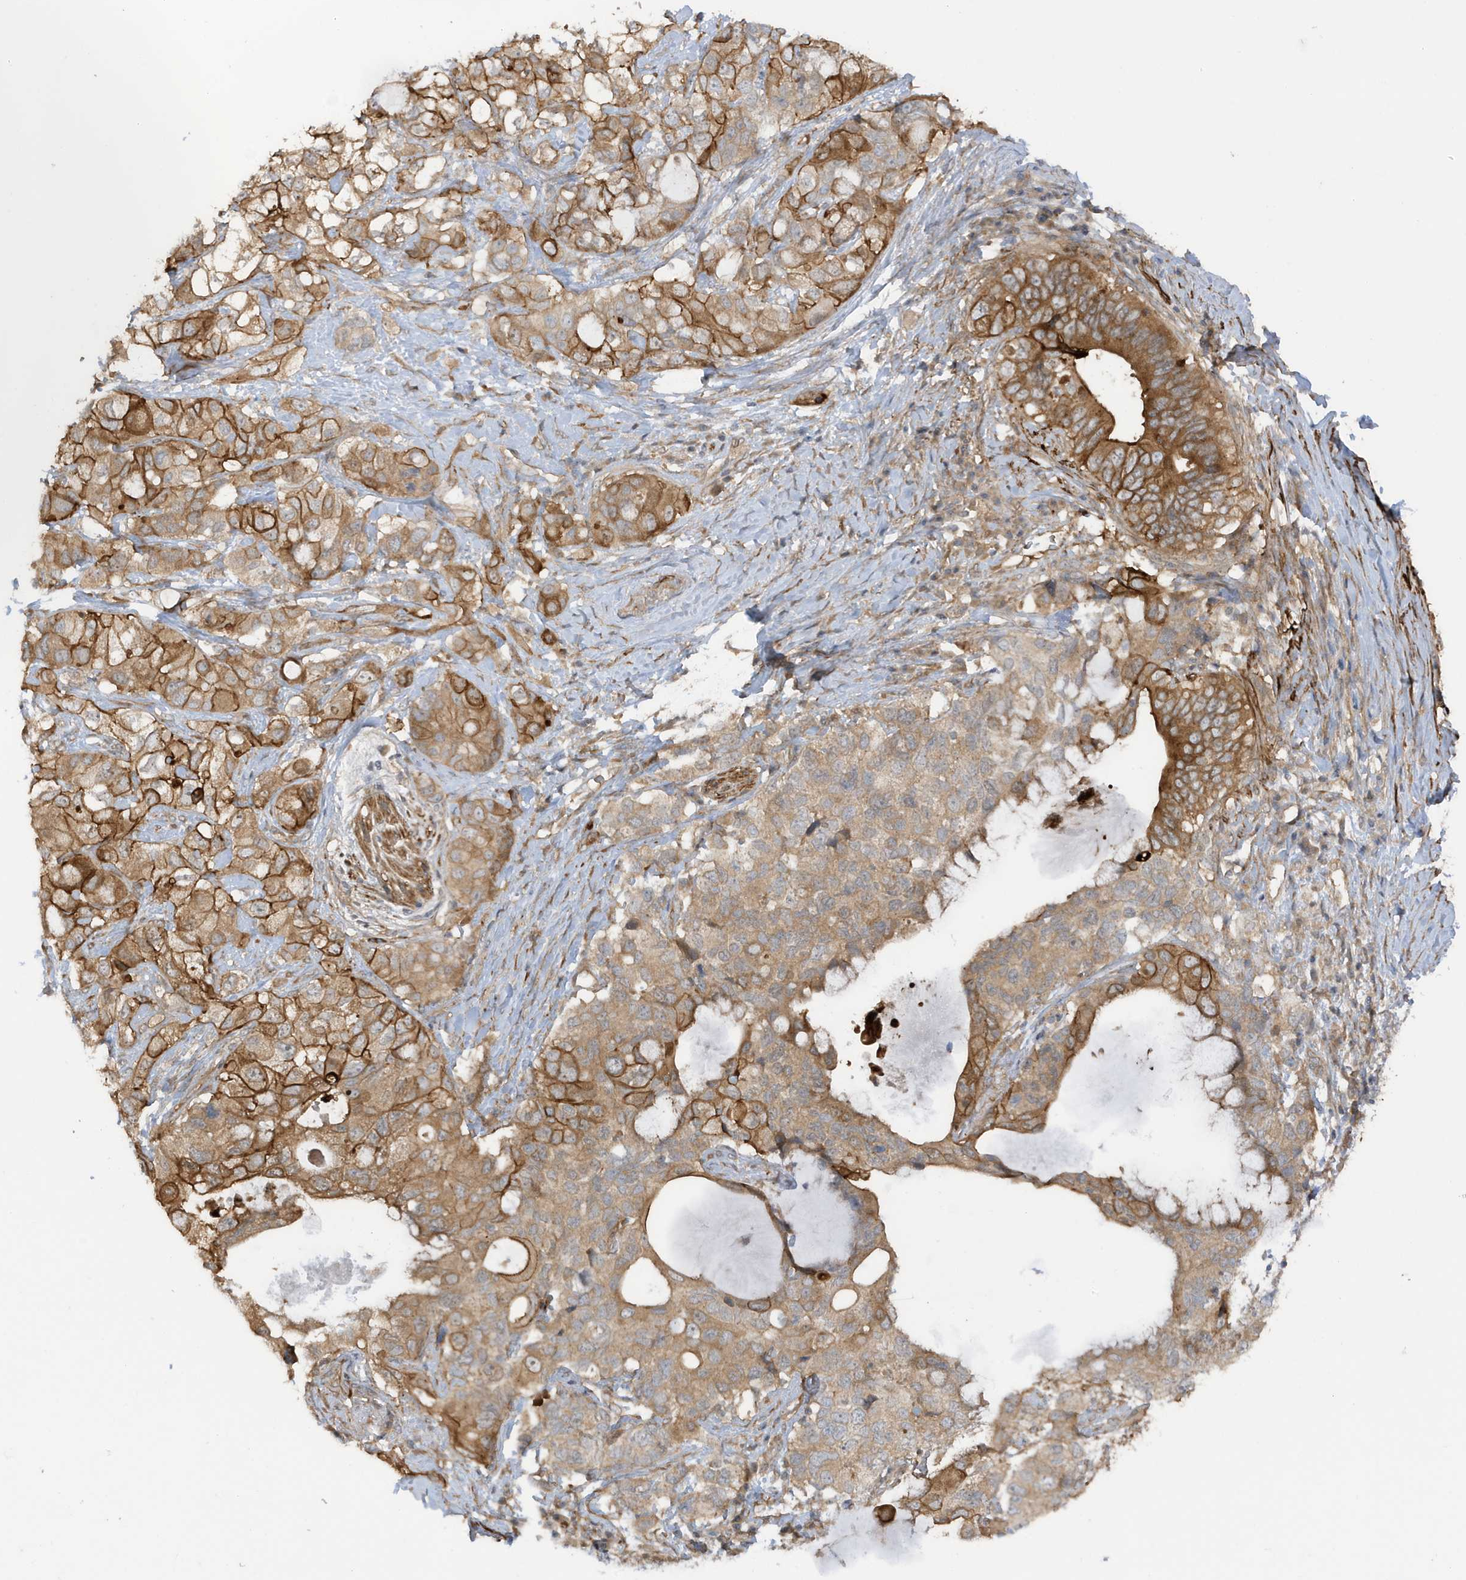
{"staining": {"intensity": "moderate", "quantity": ">75%", "location": "cytoplasmic/membranous"}, "tissue": "pancreatic cancer", "cell_type": "Tumor cells", "image_type": "cancer", "snomed": [{"axis": "morphology", "description": "Adenocarcinoma, NOS"}, {"axis": "topography", "description": "Pancreas"}], "caption": "Pancreatic cancer (adenocarcinoma) was stained to show a protein in brown. There is medium levels of moderate cytoplasmic/membranous staining in approximately >75% of tumor cells.", "gene": "CDC42EP3", "patient": {"sex": "female", "age": 56}}